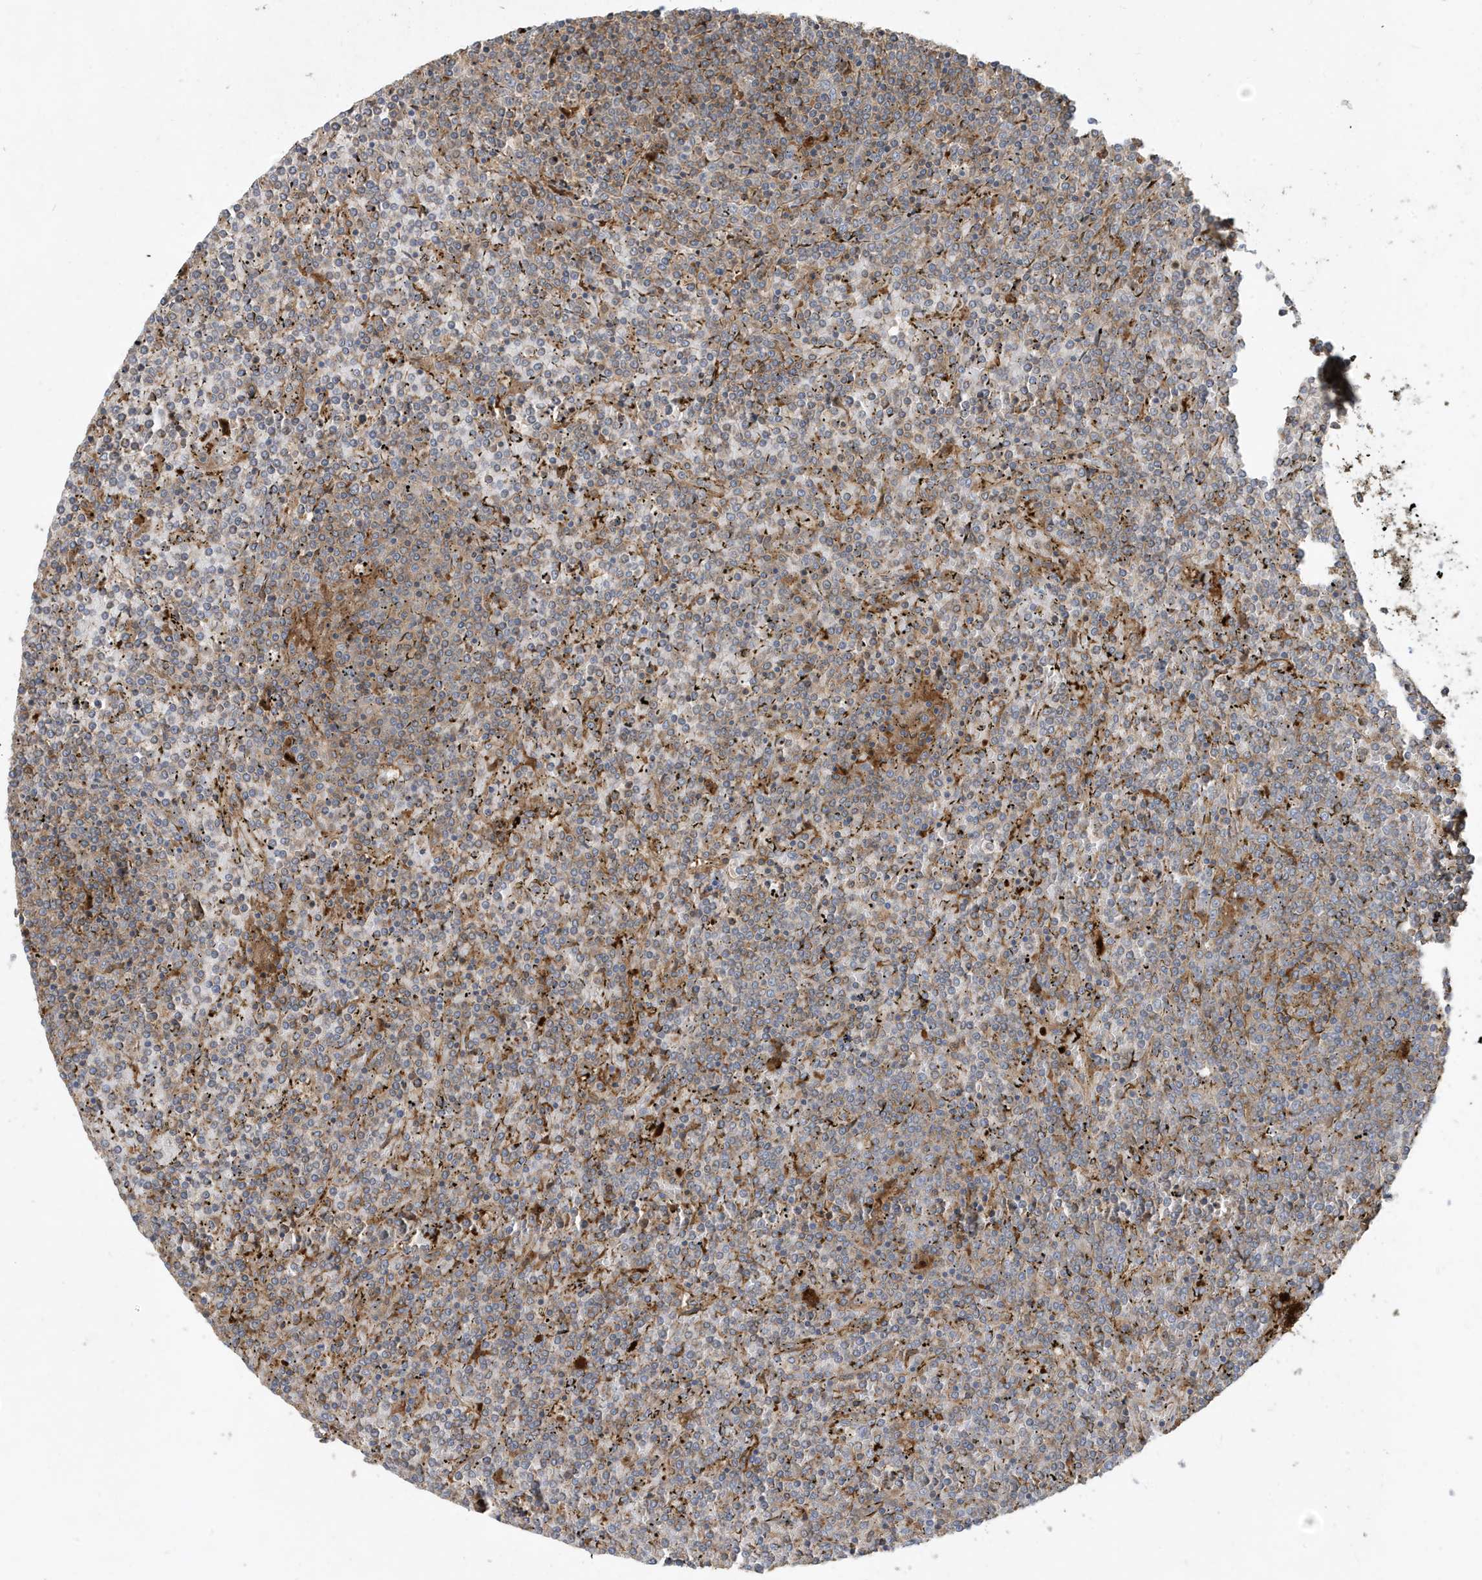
{"staining": {"intensity": "negative", "quantity": "none", "location": "none"}, "tissue": "lymphoma", "cell_type": "Tumor cells", "image_type": "cancer", "snomed": [{"axis": "morphology", "description": "Malignant lymphoma, non-Hodgkin's type, Low grade"}, {"axis": "topography", "description": "Spleen"}], "caption": "IHC of lymphoma exhibits no expression in tumor cells.", "gene": "ABTB1", "patient": {"sex": "female", "age": 19}}